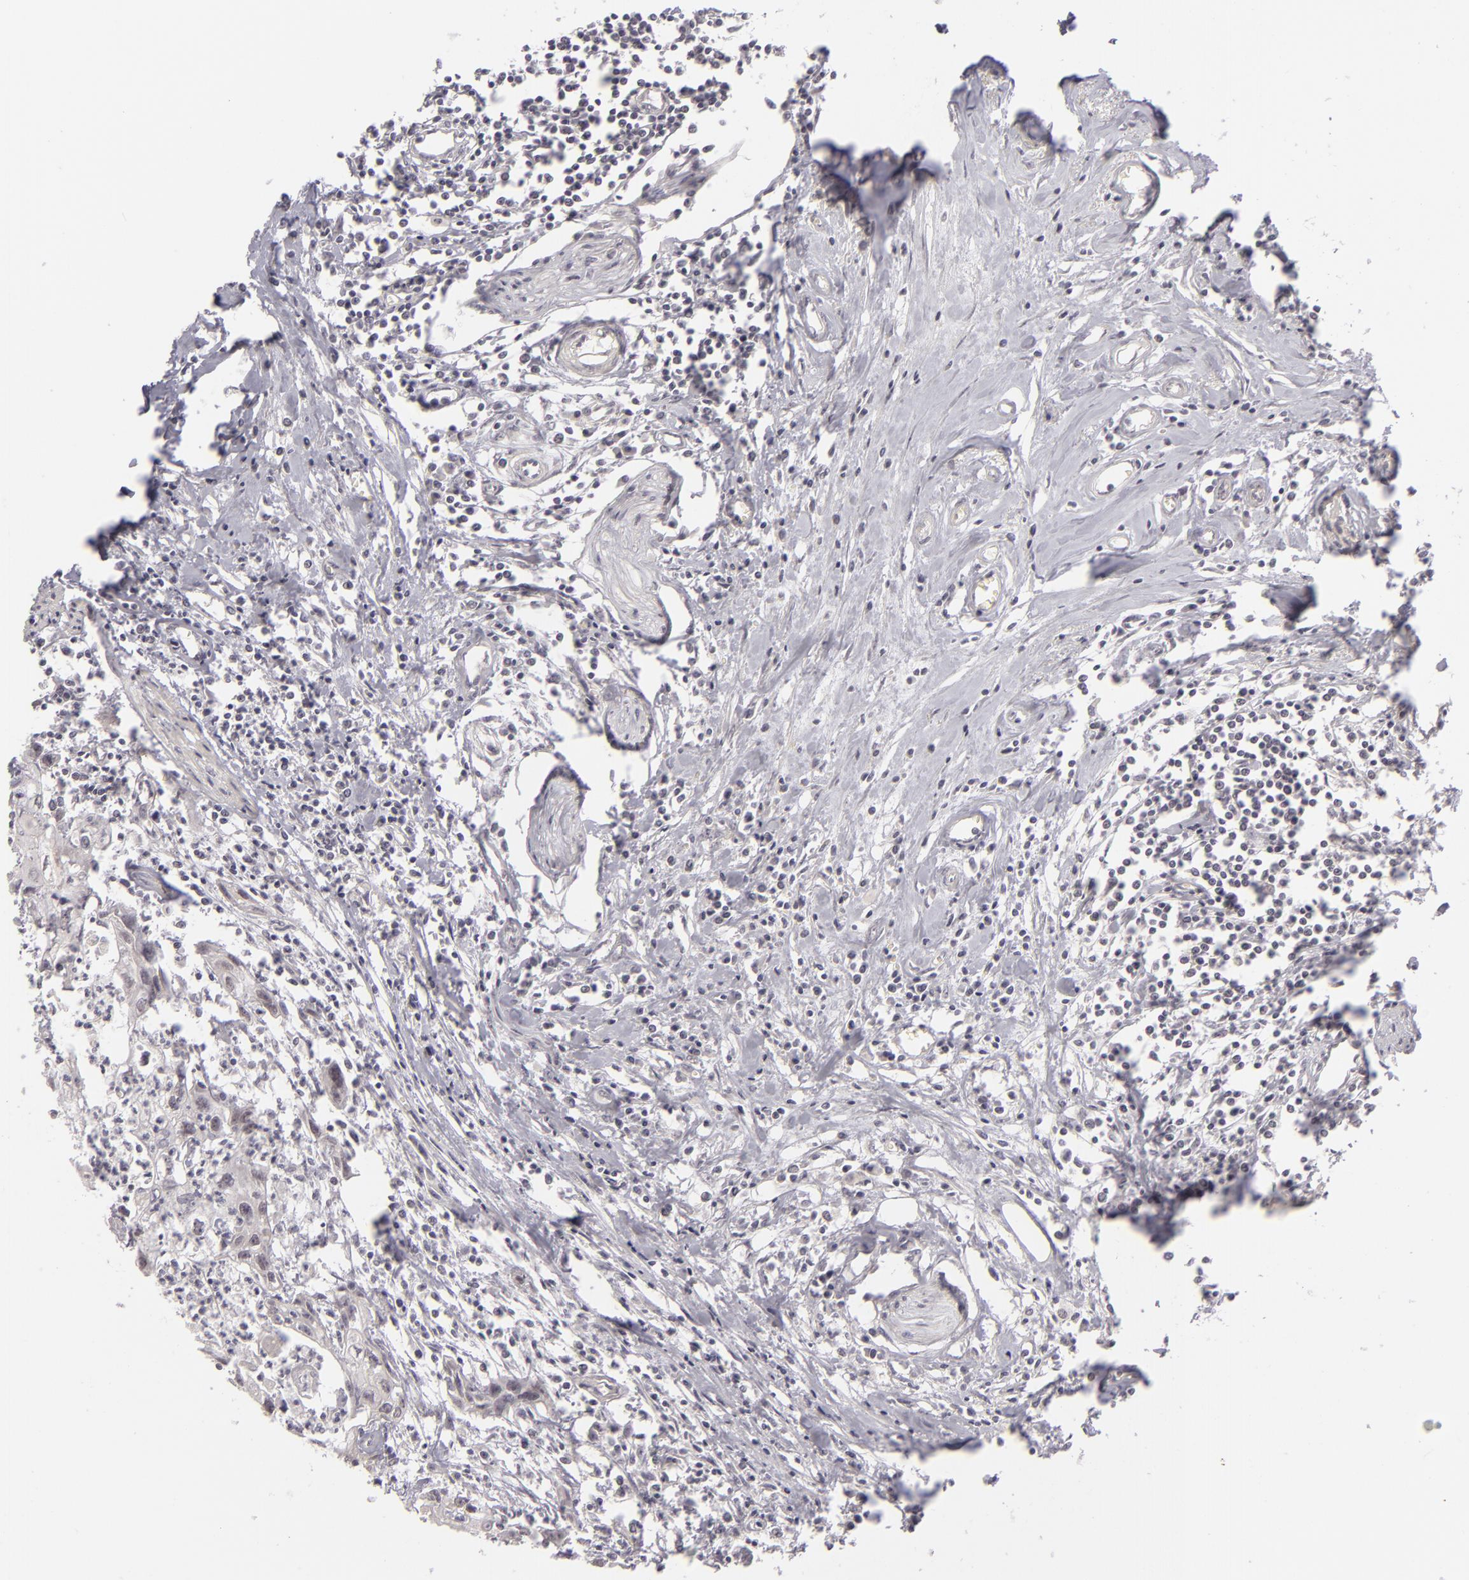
{"staining": {"intensity": "negative", "quantity": "none", "location": "none"}, "tissue": "urothelial cancer", "cell_type": "Tumor cells", "image_type": "cancer", "snomed": [{"axis": "morphology", "description": "Urothelial carcinoma, High grade"}, {"axis": "topography", "description": "Urinary bladder"}], "caption": "High-grade urothelial carcinoma was stained to show a protein in brown. There is no significant expression in tumor cells.", "gene": "DLG3", "patient": {"sex": "male", "age": 54}}